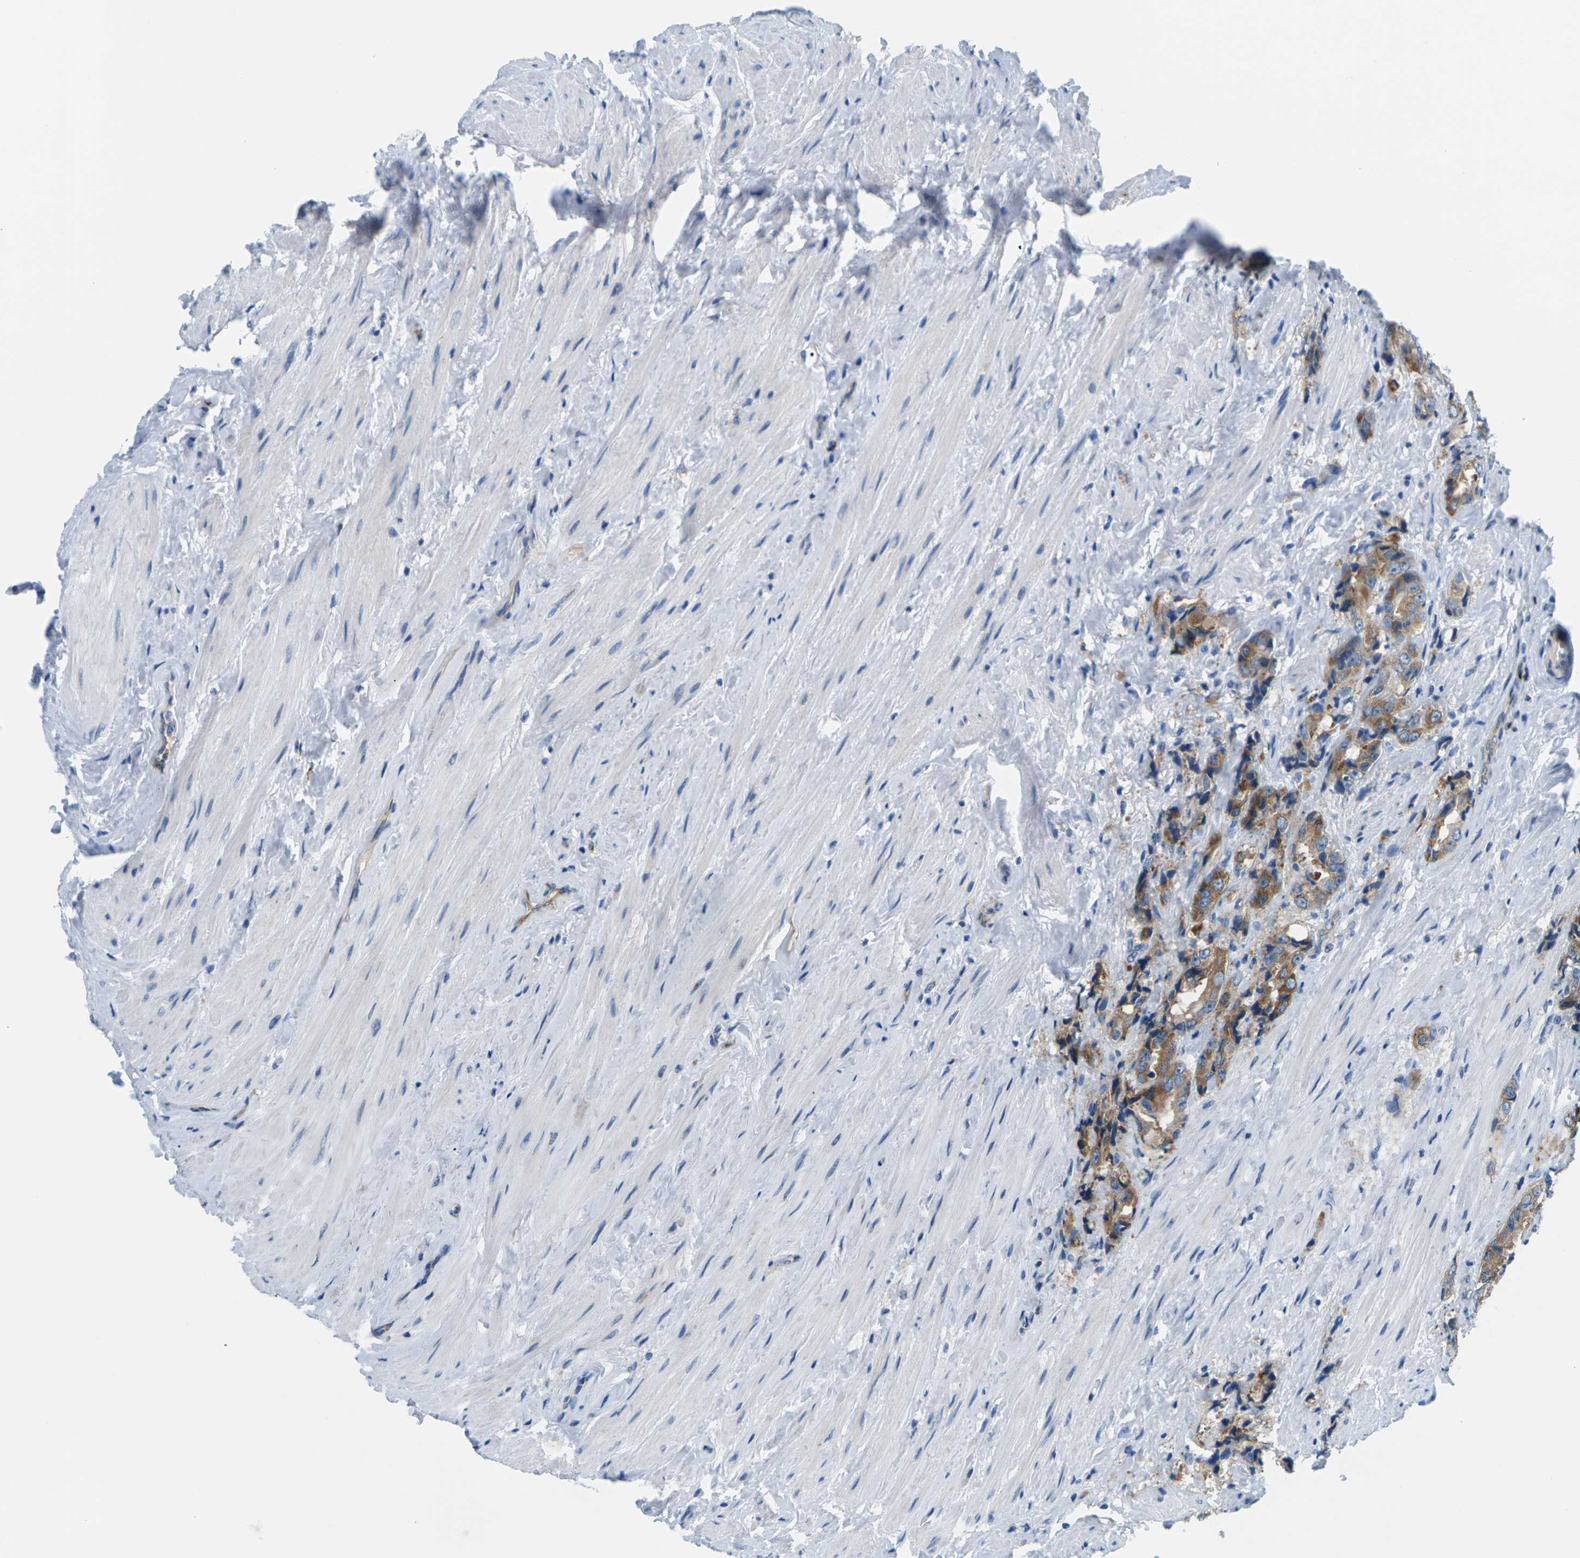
{"staining": {"intensity": "moderate", "quantity": ">75%", "location": "cytoplasmic/membranous"}, "tissue": "prostate cancer", "cell_type": "Tumor cells", "image_type": "cancer", "snomed": [{"axis": "morphology", "description": "Adenocarcinoma, High grade"}, {"axis": "topography", "description": "Prostate"}], "caption": "Immunohistochemistry (DAB (3,3'-diaminobenzidine)) staining of human prostate cancer demonstrates moderate cytoplasmic/membranous protein staining in about >75% of tumor cells. The protein of interest is stained brown, and the nuclei are stained in blue (DAB IHC with brightfield microscopy, high magnification).", "gene": "SYNGR2", "patient": {"sex": "male", "age": 61}}